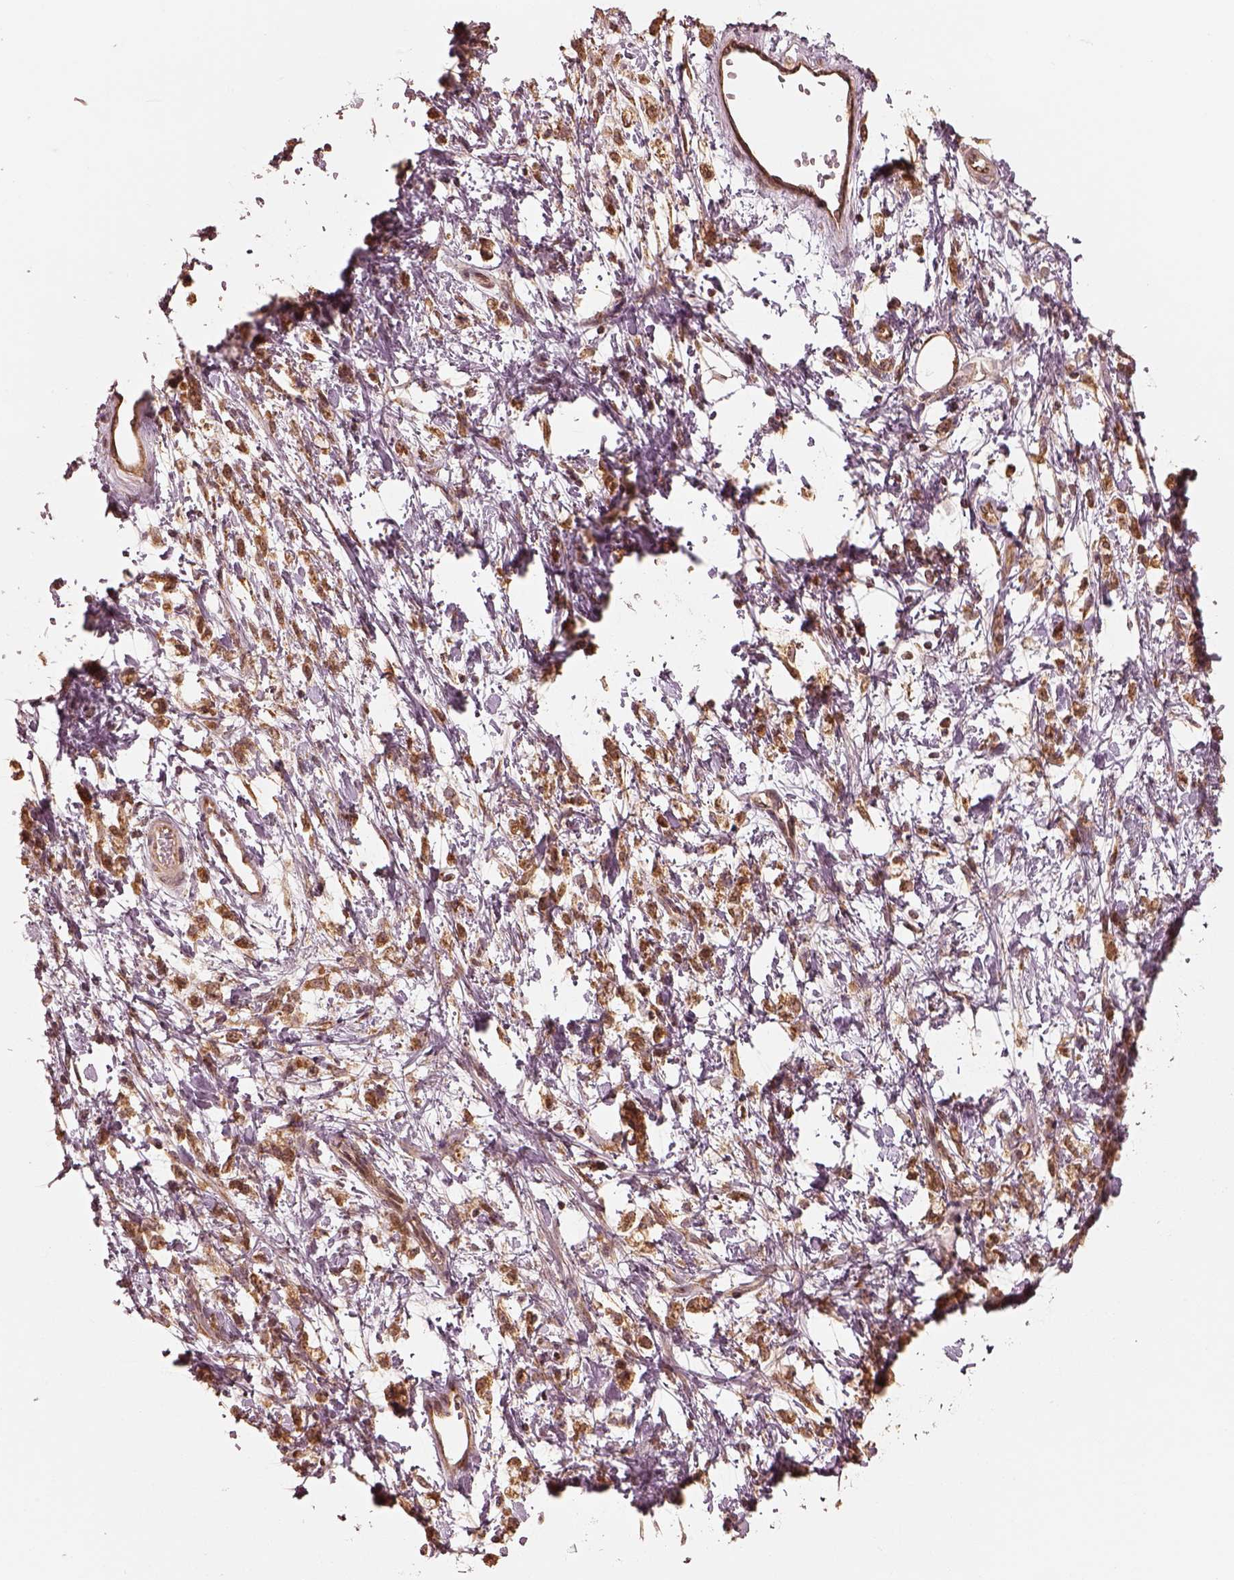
{"staining": {"intensity": "strong", "quantity": ">75%", "location": "cytoplasmic/membranous"}, "tissue": "stomach cancer", "cell_type": "Tumor cells", "image_type": "cancer", "snomed": [{"axis": "morphology", "description": "Adenocarcinoma, NOS"}, {"axis": "topography", "description": "Stomach"}], "caption": "Tumor cells exhibit high levels of strong cytoplasmic/membranous staining in about >75% of cells in stomach adenocarcinoma. (Brightfield microscopy of DAB IHC at high magnification).", "gene": "DNAJC25", "patient": {"sex": "female", "age": 60}}